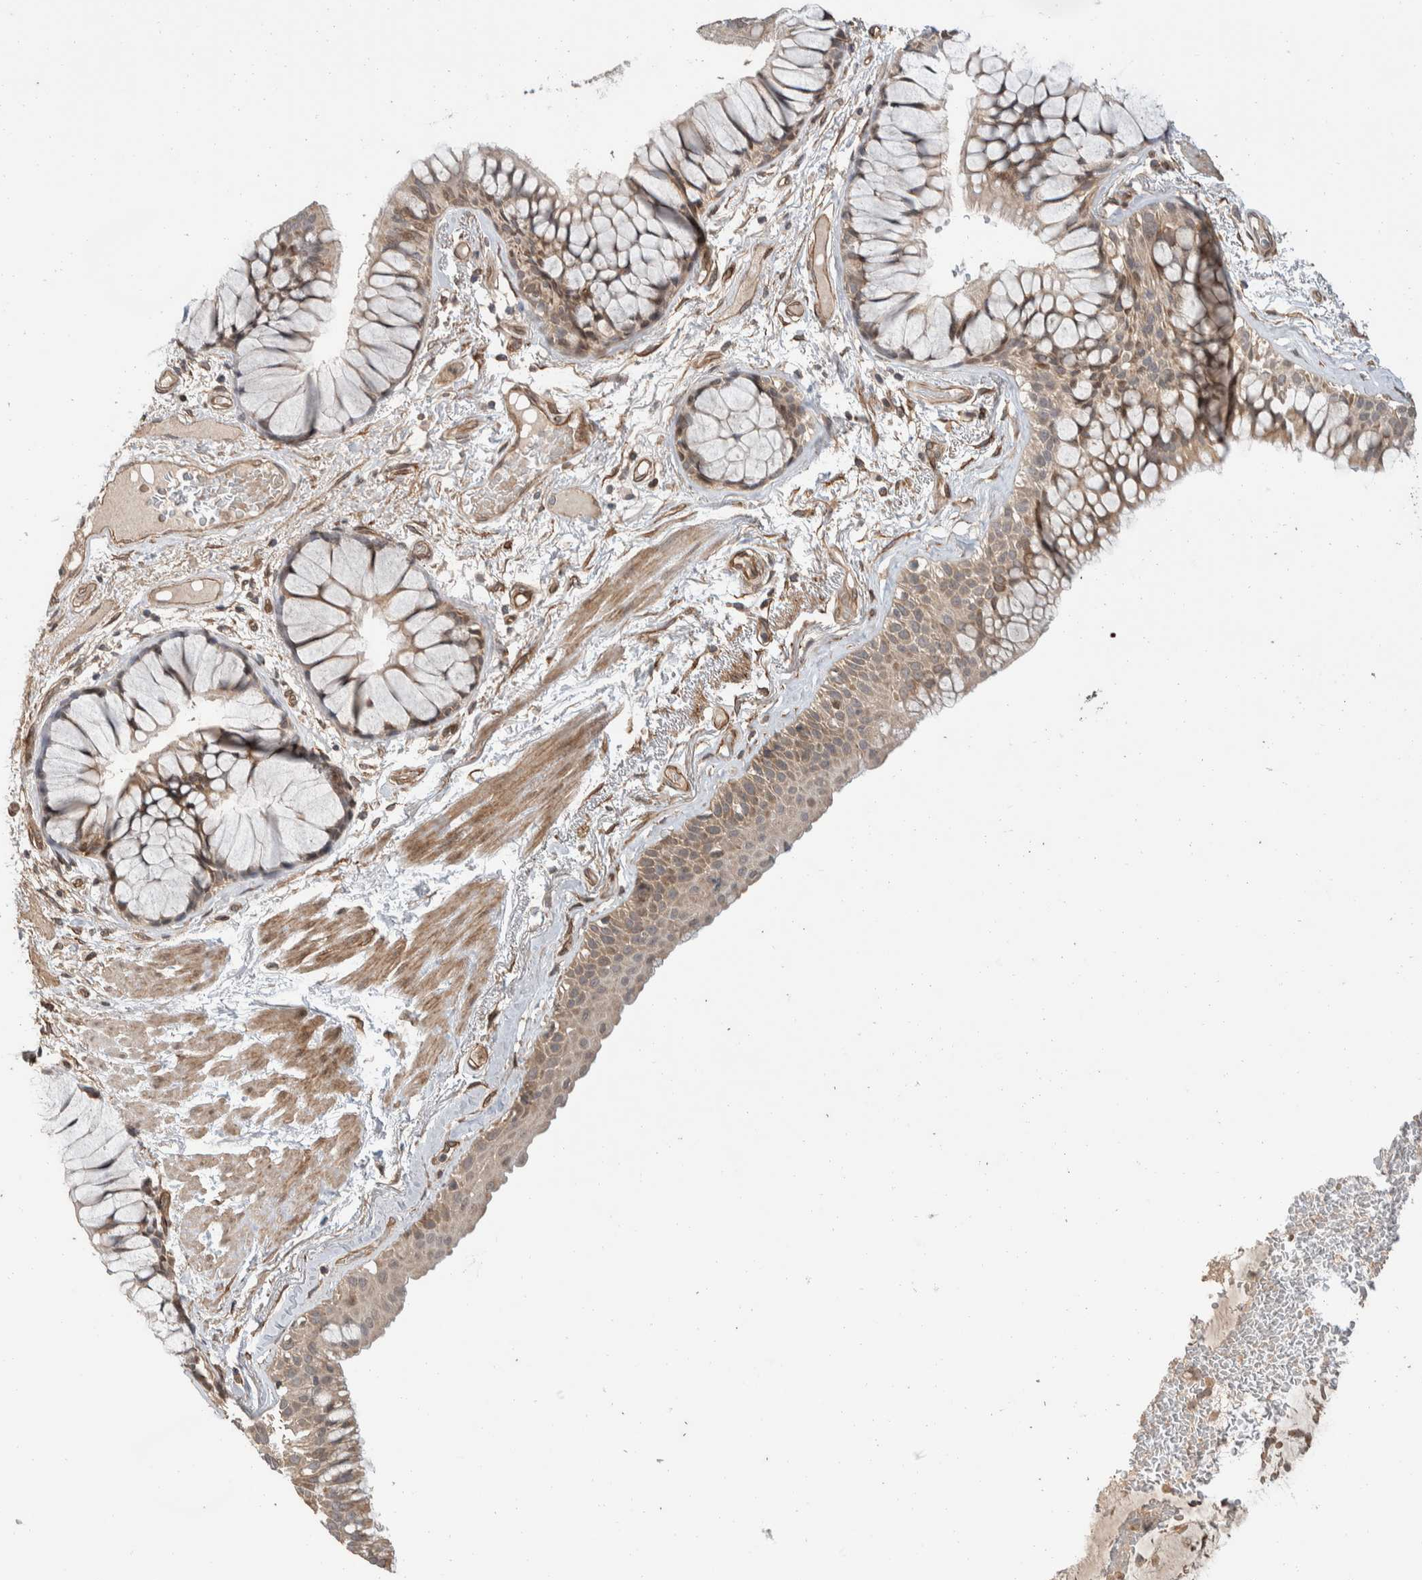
{"staining": {"intensity": "weak", "quantity": ">75%", "location": "cytoplasmic/membranous"}, "tissue": "bronchus", "cell_type": "Respiratory epithelial cells", "image_type": "normal", "snomed": [{"axis": "morphology", "description": "Normal tissue, NOS"}, {"axis": "topography", "description": "Bronchus"}], "caption": "About >75% of respiratory epithelial cells in unremarkable human bronchus display weak cytoplasmic/membranous protein positivity as visualized by brown immunohistochemical staining.", "gene": "ERC1", "patient": {"sex": "male", "age": 66}}